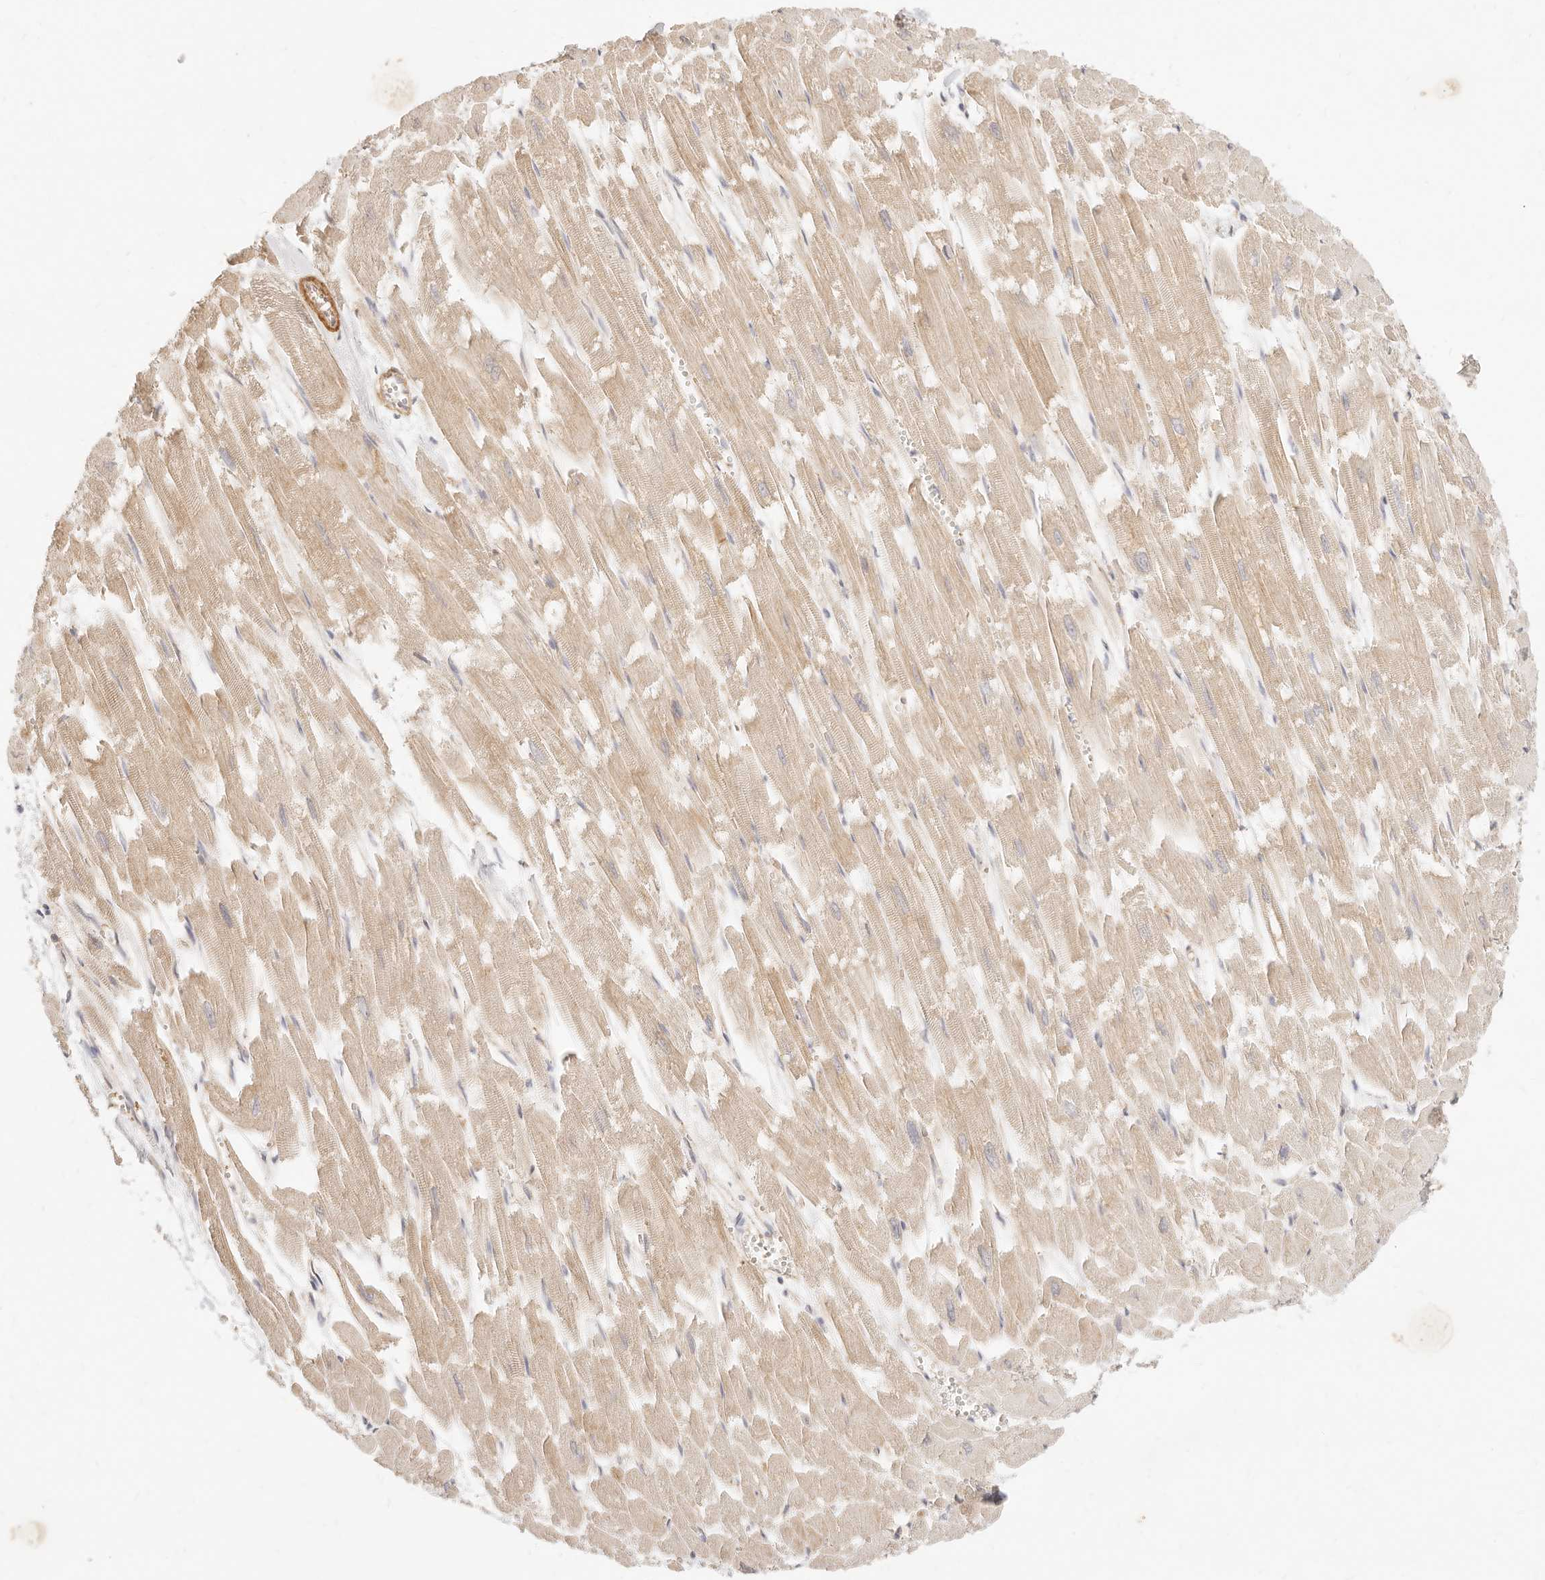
{"staining": {"intensity": "moderate", "quantity": "25%-75%", "location": "cytoplasmic/membranous"}, "tissue": "heart muscle", "cell_type": "Cardiomyocytes", "image_type": "normal", "snomed": [{"axis": "morphology", "description": "Normal tissue, NOS"}, {"axis": "topography", "description": "Heart"}], "caption": "Immunohistochemistry of normal human heart muscle exhibits medium levels of moderate cytoplasmic/membranous positivity in about 25%-75% of cardiomyocytes.", "gene": "UBXN10", "patient": {"sex": "male", "age": 54}}